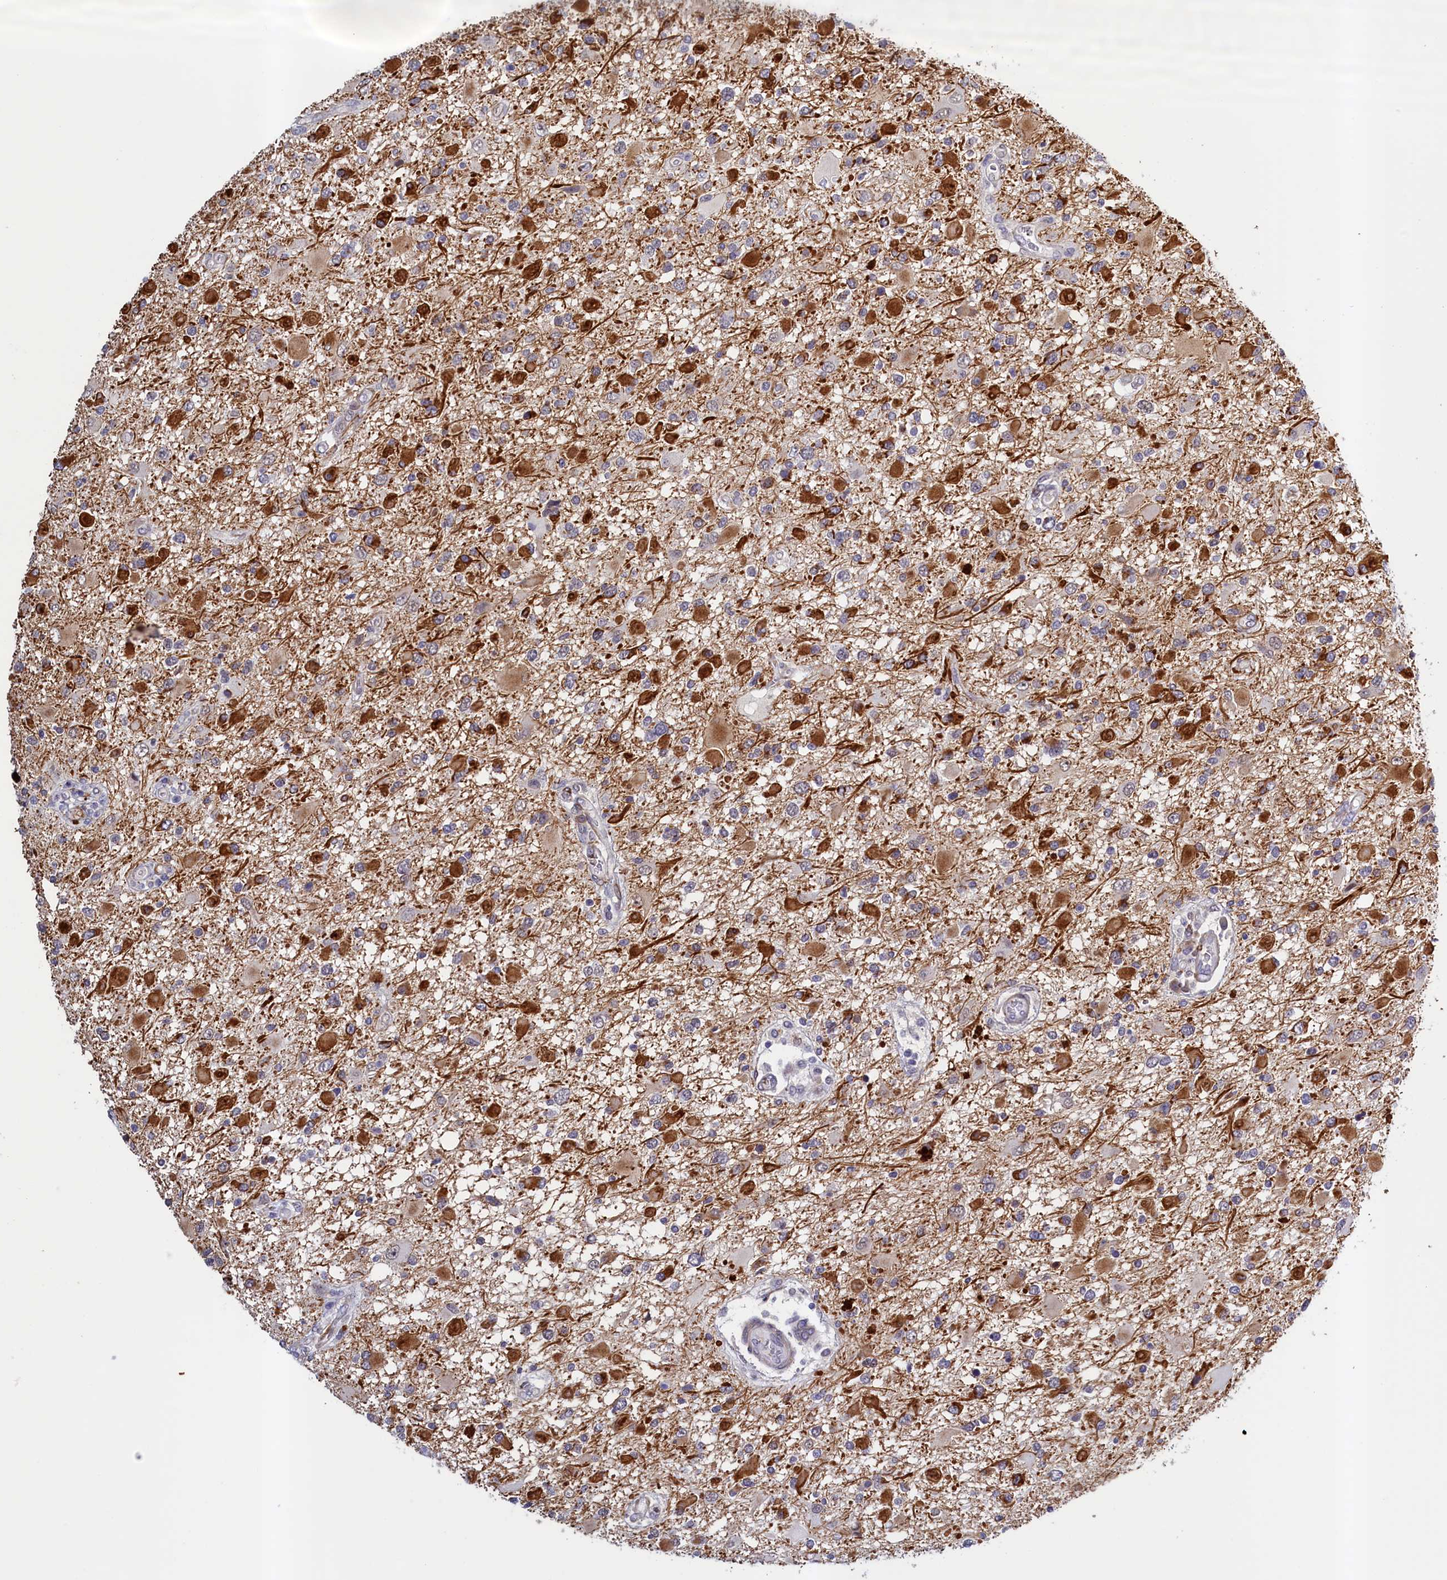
{"staining": {"intensity": "strong", "quantity": "25%-75%", "location": "cytoplasmic/membranous,nuclear"}, "tissue": "glioma", "cell_type": "Tumor cells", "image_type": "cancer", "snomed": [{"axis": "morphology", "description": "Glioma, malignant, High grade"}, {"axis": "topography", "description": "Brain"}], "caption": "Tumor cells reveal high levels of strong cytoplasmic/membranous and nuclear positivity in approximately 25%-75% of cells in high-grade glioma (malignant).", "gene": "PACSIN3", "patient": {"sex": "male", "age": 53}}